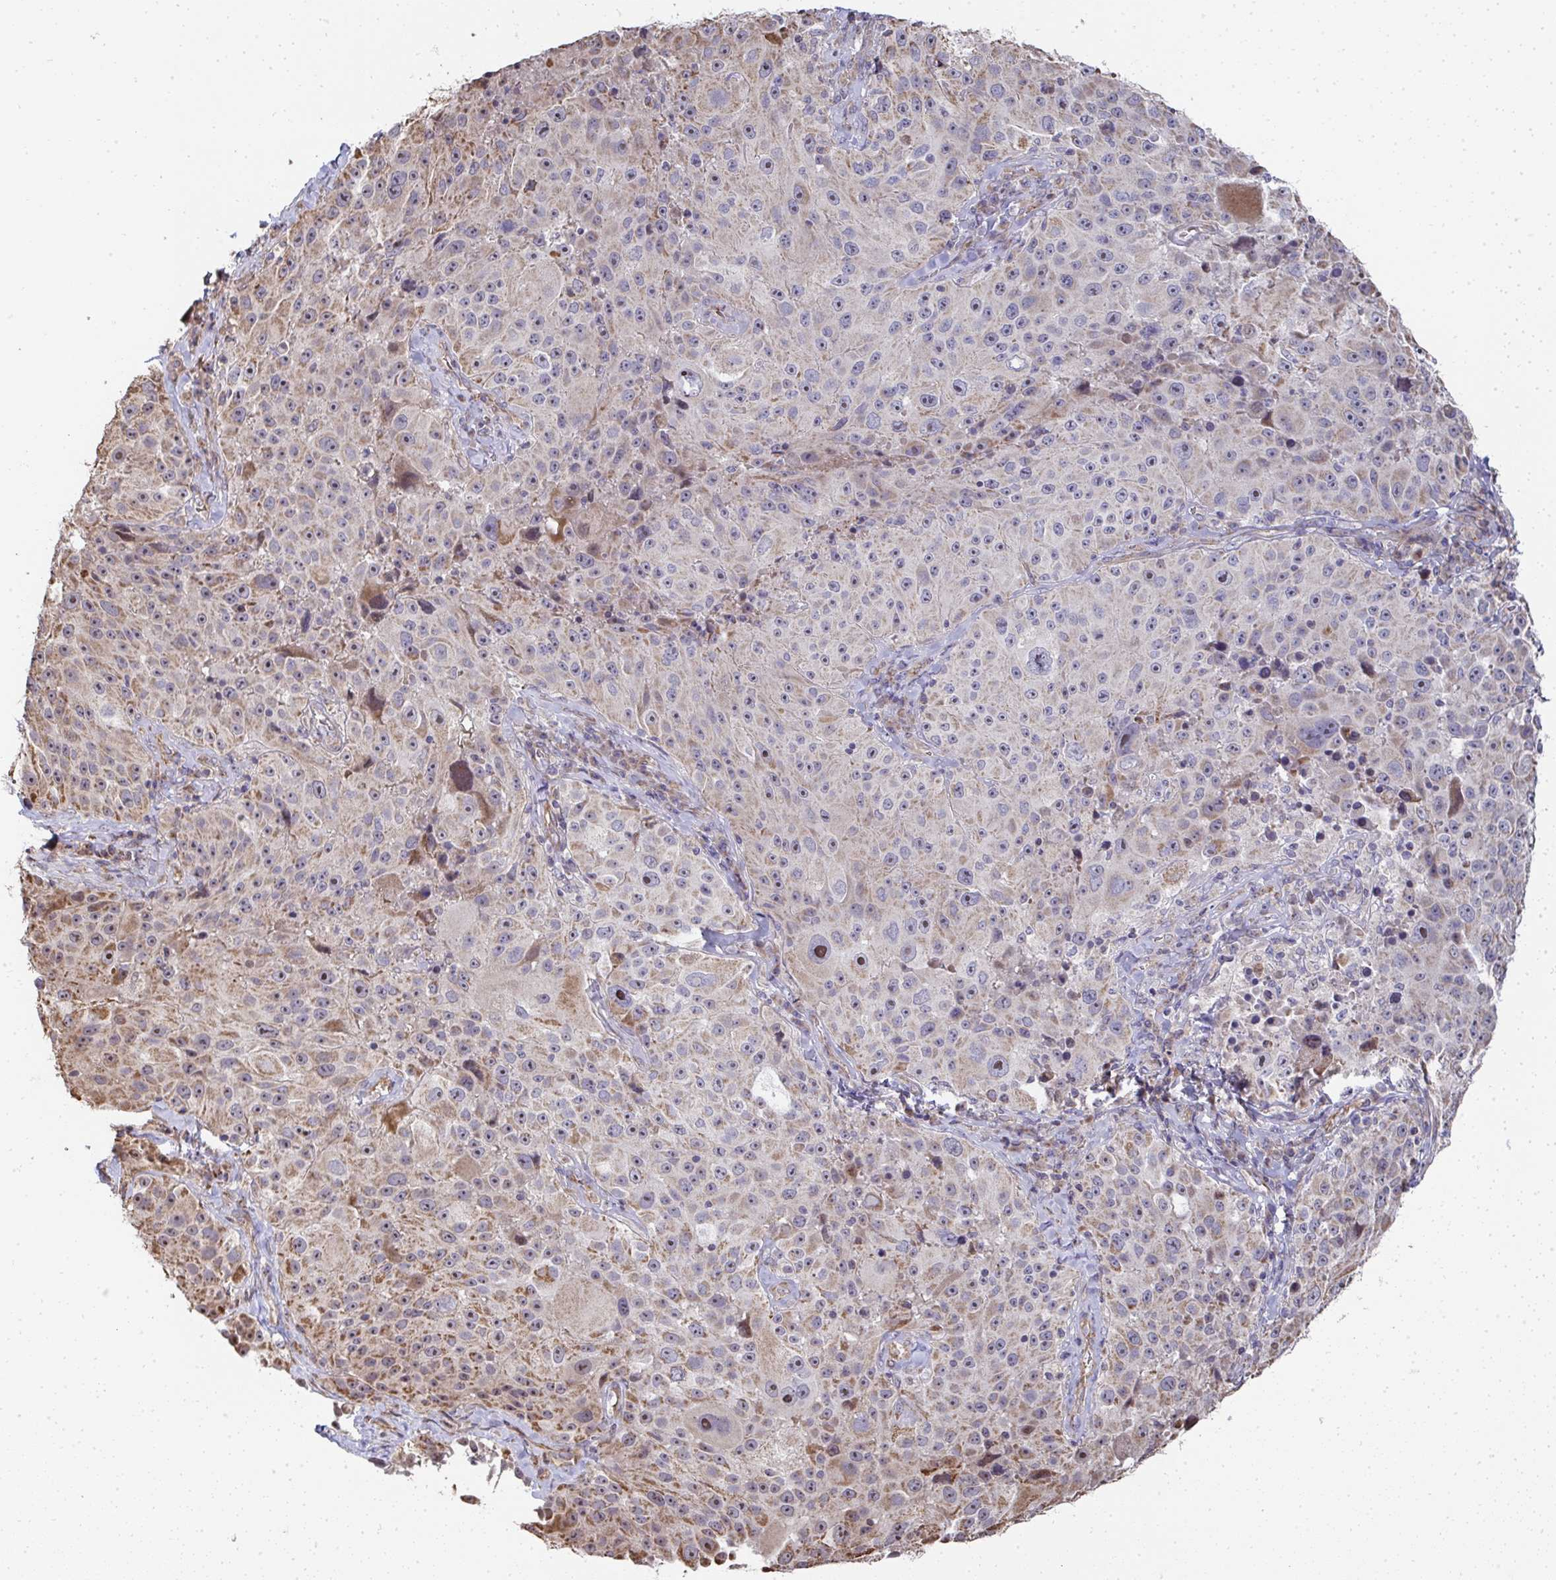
{"staining": {"intensity": "moderate", "quantity": "<25%", "location": "cytoplasmic/membranous,nuclear"}, "tissue": "melanoma", "cell_type": "Tumor cells", "image_type": "cancer", "snomed": [{"axis": "morphology", "description": "Malignant melanoma, Metastatic site"}, {"axis": "topography", "description": "Lymph node"}], "caption": "The micrograph exhibits staining of malignant melanoma (metastatic site), revealing moderate cytoplasmic/membranous and nuclear protein staining (brown color) within tumor cells.", "gene": "AGTPBP1", "patient": {"sex": "male", "age": 62}}